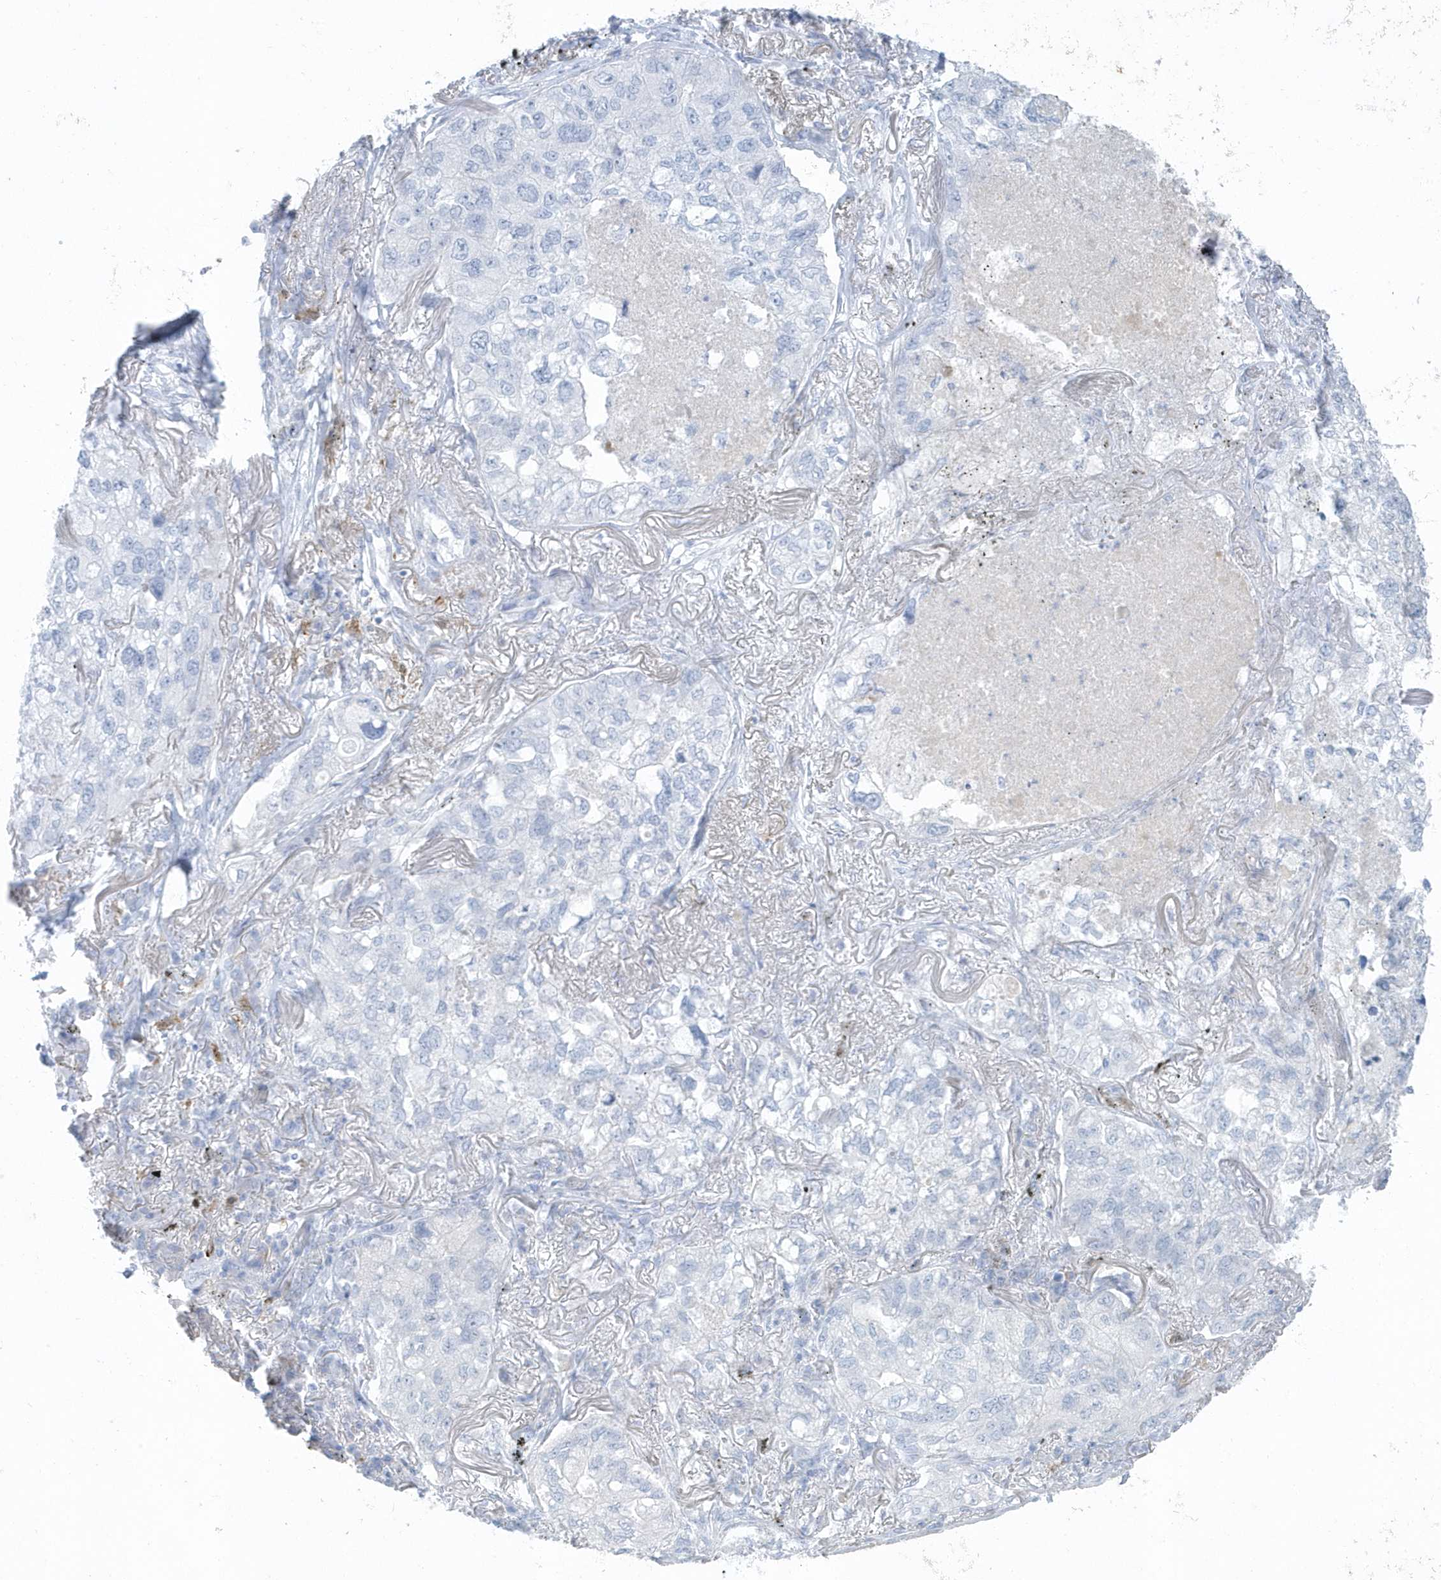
{"staining": {"intensity": "negative", "quantity": "none", "location": "none"}, "tissue": "lung cancer", "cell_type": "Tumor cells", "image_type": "cancer", "snomed": [{"axis": "morphology", "description": "Adenocarcinoma, NOS"}, {"axis": "topography", "description": "Lung"}], "caption": "DAB (3,3'-diaminobenzidine) immunohistochemical staining of human lung cancer (adenocarcinoma) shows no significant expression in tumor cells.", "gene": "FAM98A", "patient": {"sex": "male", "age": 65}}